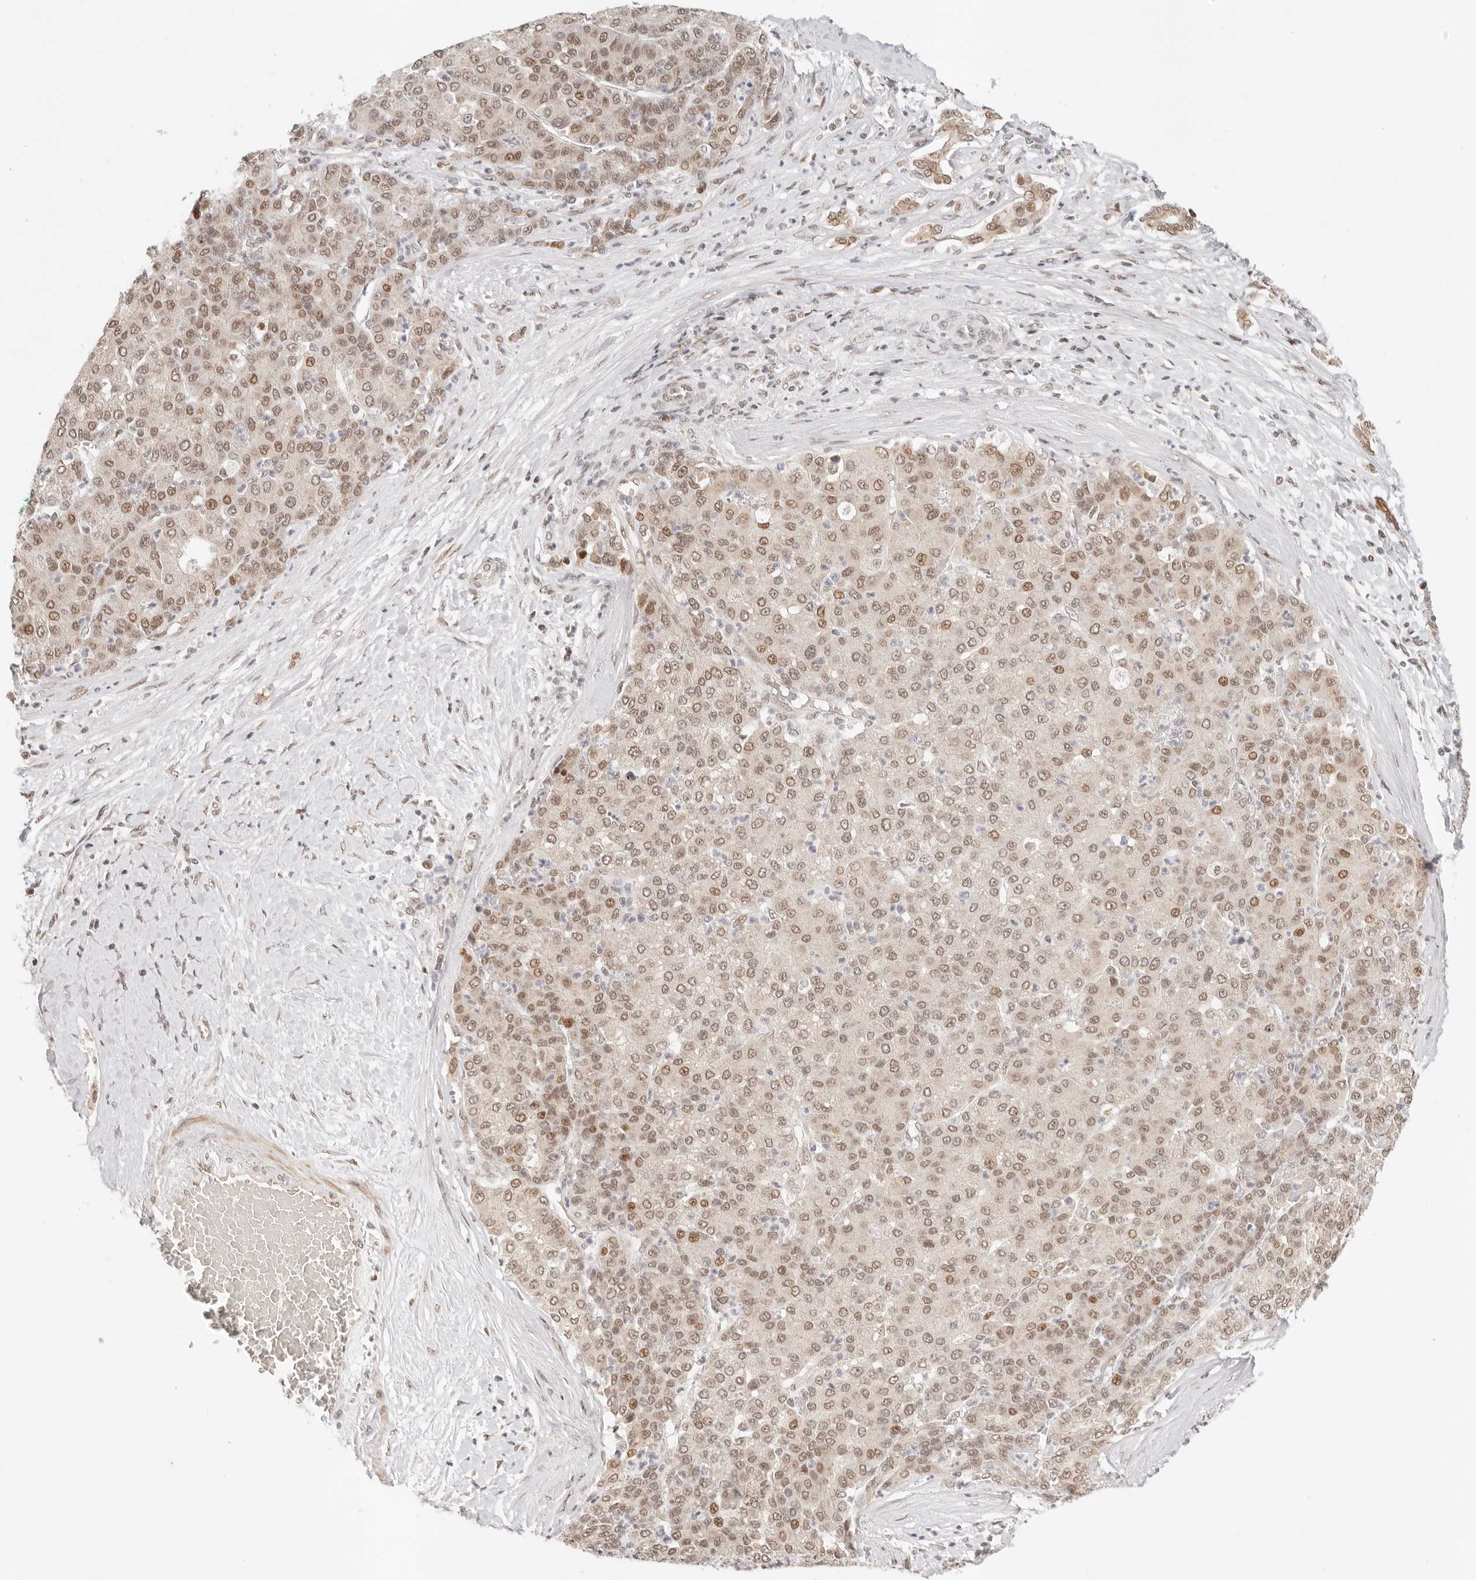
{"staining": {"intensity": "moderate", "quantity": ">75%", "location": "nuclear"}, "tissue": "liver cancer", "cell_type": "Tumor cells", "image_type": "cancer", "snomed": [{"axis": "morphology", "description": "Carcinoma, Hepatocellular, NOS"}, {"axis": "topography", "description": "Liver"}], "caption": "IHC micrograph of liver hepatocellular carcinoma stained for a protein (brown), which exhibits medium levels of moderate nuclear staining in approximately >75% of tumor cells.", "gene": "HOXC5", "patient": {"sex": "male", "age": 65}}